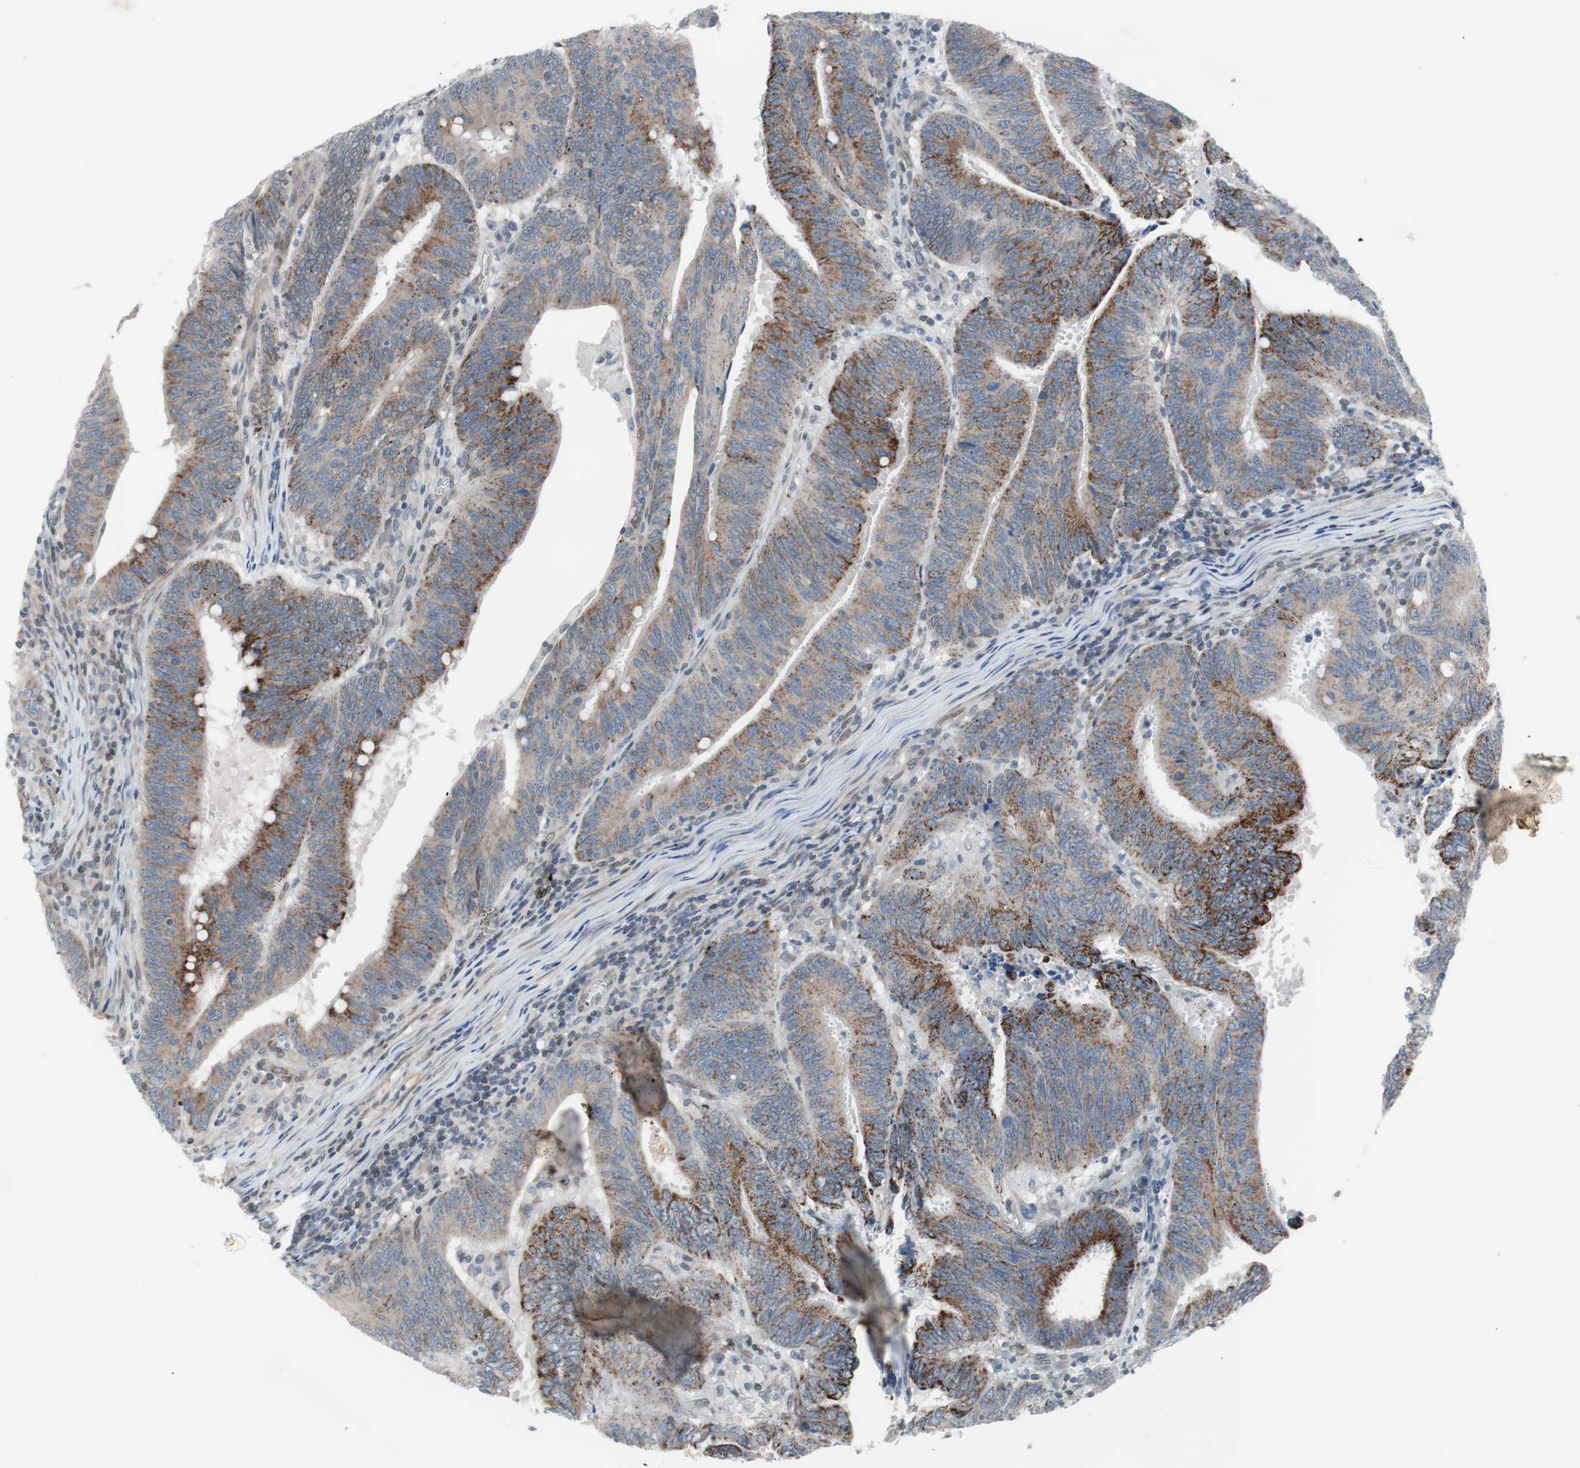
{"staining": {"intensity": "moderate", "quantity": "25%-75%", "location": "cytoplasmic/membranous"}, "tissue": "colorectal cancer", "cell_type": "Tumor cells", "image_type": "cancer", "snomed": [{"axis": "morphology", "description": "Adenocarcinoma, NOS"}, {"axis": "topography", "description": "Colon"}], "caption": "Colorectal adenocarcinoma was stained to show a protein in brown. There is medium levels of moderate cytoplasmic/membranous positivity in approximately 25%-75% of tumor cells. Using DAB (brown) and hematoxylin (blue) stains, captured at high magnification using brightfield microscopy.", "gene": "ARNT2", "patient": {"sex": "male", "age": 45}}